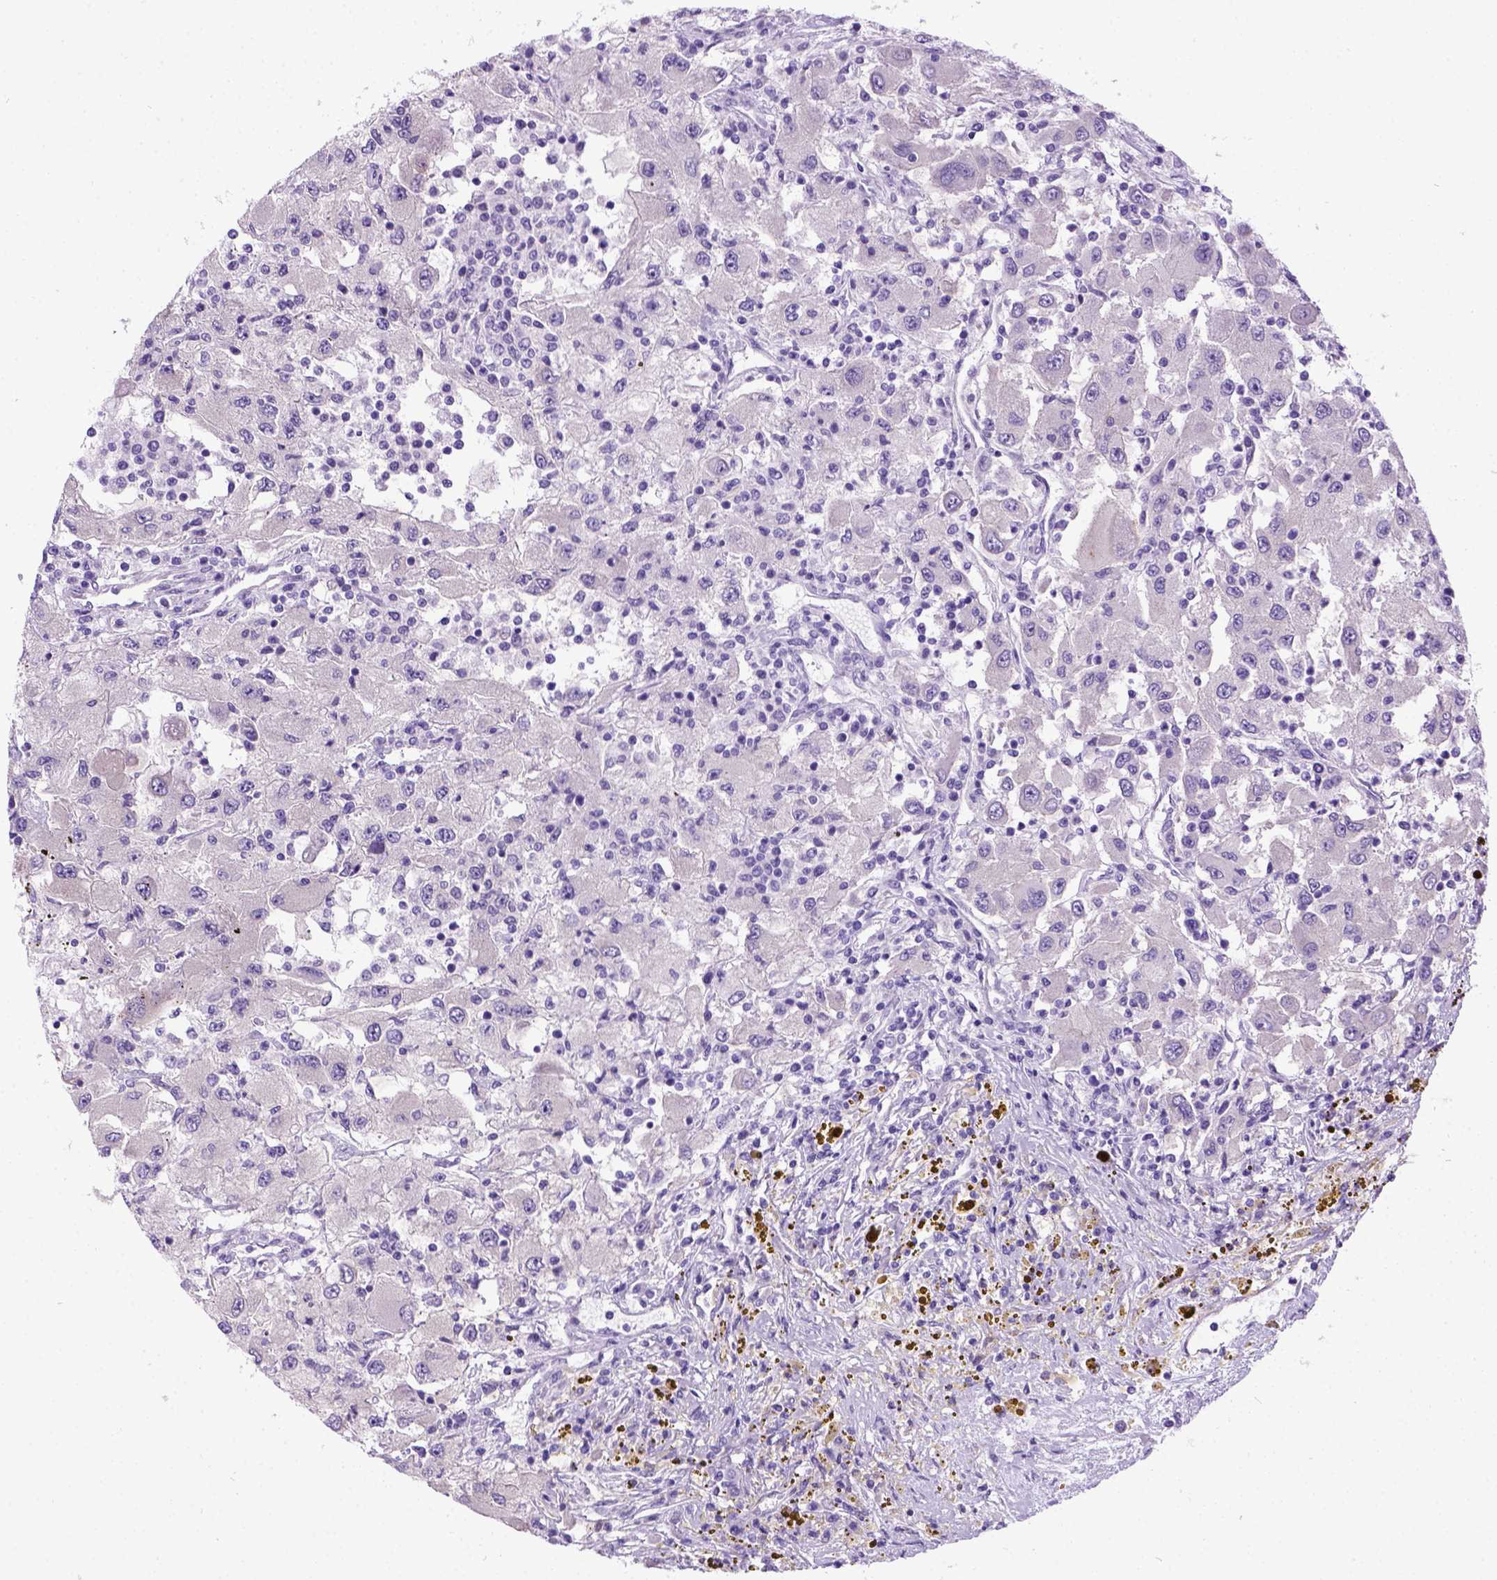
{"staining": {"intensity": "negative", "quantity": "none", "location": "none"}, "tissue": "renal cancer", "cell_type": "Tumor cells", "image_type": "cancer", "snomed": [{"axis": "morphology", "description": "Adenocarcinoma, NOS"}, {"axis": "topography", "description": "Kidney"}], "caption": "Immunohistochemistry (IHC) histopathology image of renal cancer (adenocarcinoma) stained for a protein (brown), which shows no expression in tumor cells.", "gene": "NEK5", "patient": {"sex": "female", "age": 67}}